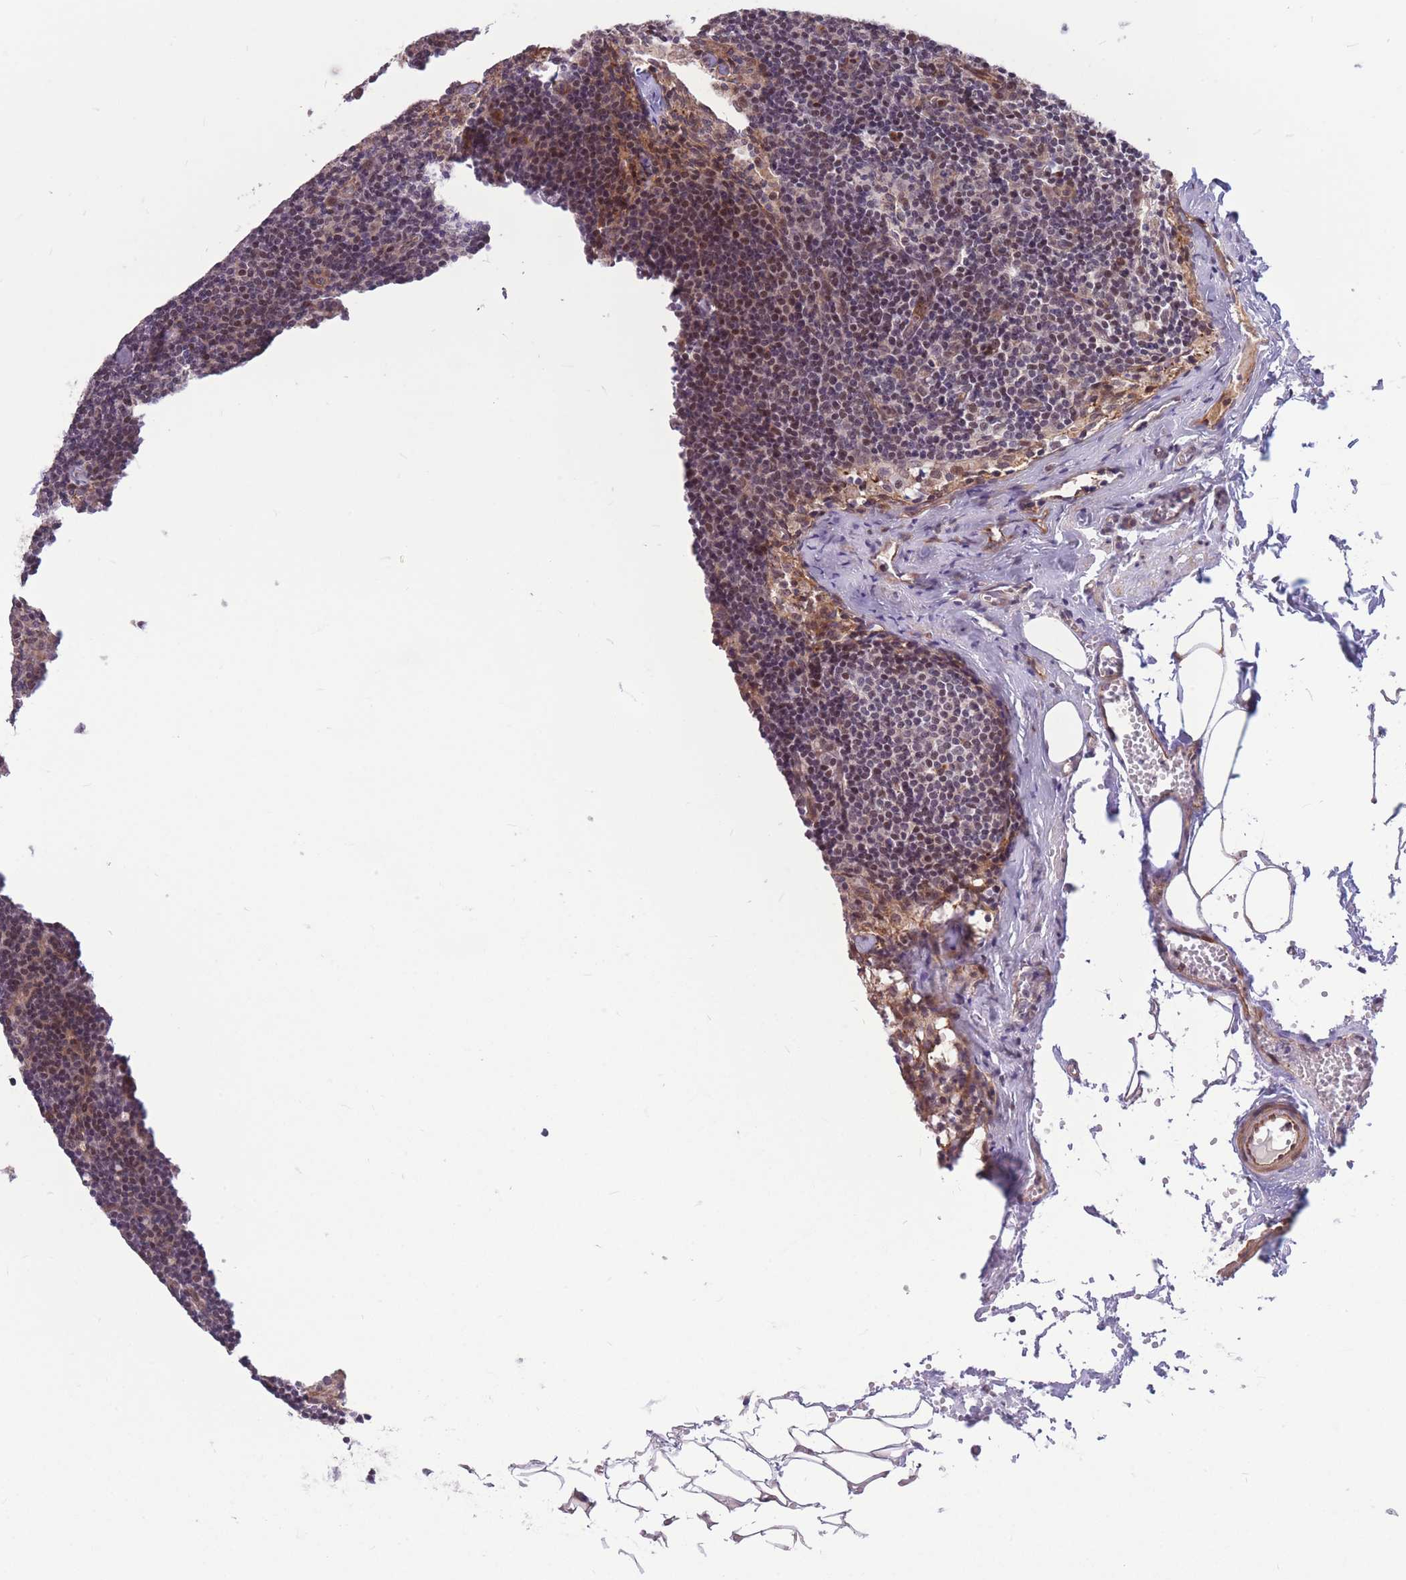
{"staining": {"intensity": "strong", "quantity": ">75%", "location": "cytoplasmic/membranous"}, "tissue": "lymph node", "cell_type": "Germinal center cells", "image_type": "normal", "snomed": [{"axis": "morphology", "description": "Normal tissue, NOS"}, {"axis": "topography", "description": "Lymph node"}], "caption": "Immunohistochemical staining of normal lymph node reveals high levels of strong cytoplasmic/membranous positivity in approximately >75% of germinal center cells. (Stains: DAB in brown, nuclei in blue, Microscopy: brightfield microscopy at high magnification).", "gene": "TCF20", "patient": {"sex": "female", "age": 42}}